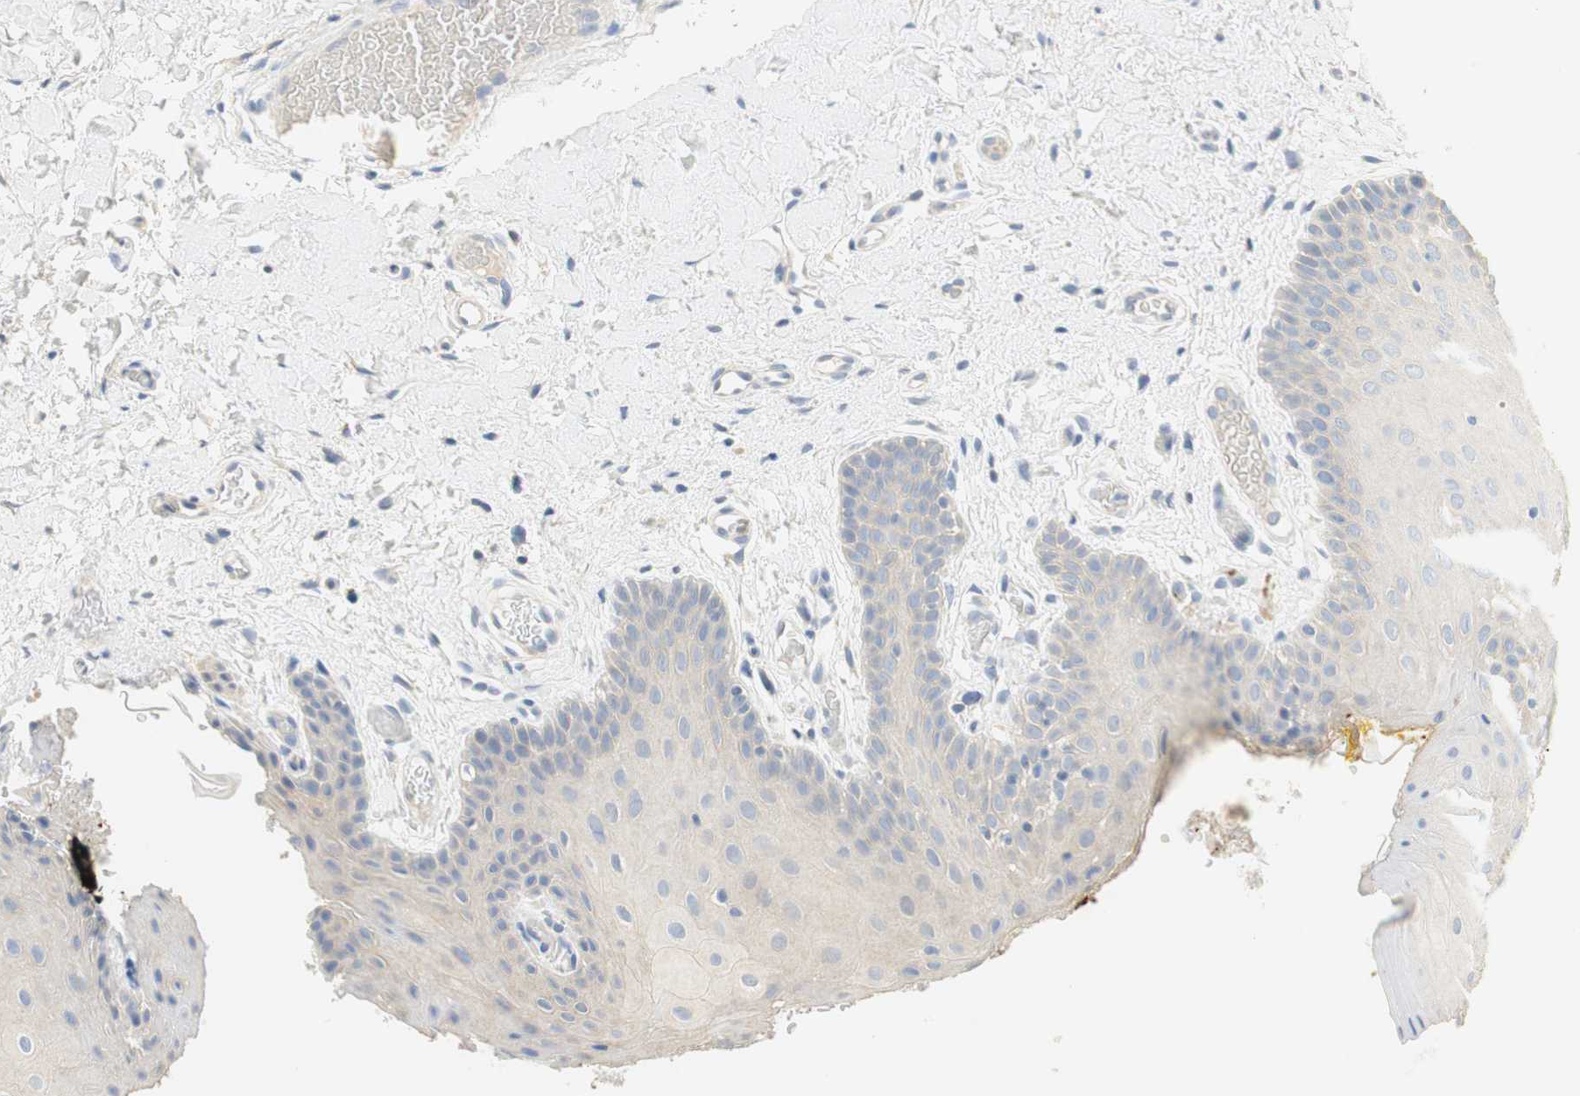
{"staining": {"intensity": "negative", "quantity": "none", "location": "none"}, "tissue": "oral mucosa", "cell_type": "Squamous epithelial cells", "image_type": "normal", "snomed": [{"axis": "morphology", "description": "Normal tissue, NOS"}, {"axis": "topography", "description": "Oral tissue"}], "caption": "The histopathology image displays no staining of squamous epithelial cells in benign oral mucosa. (Stains: DAB (3,3'-diaminobenzidine) IHC with hematoxylin counter stain, Microscopy: brightfield microscopy at high magnification).", "gene": "CCM2L", "patient": {"sex": "male", "age": 54}}